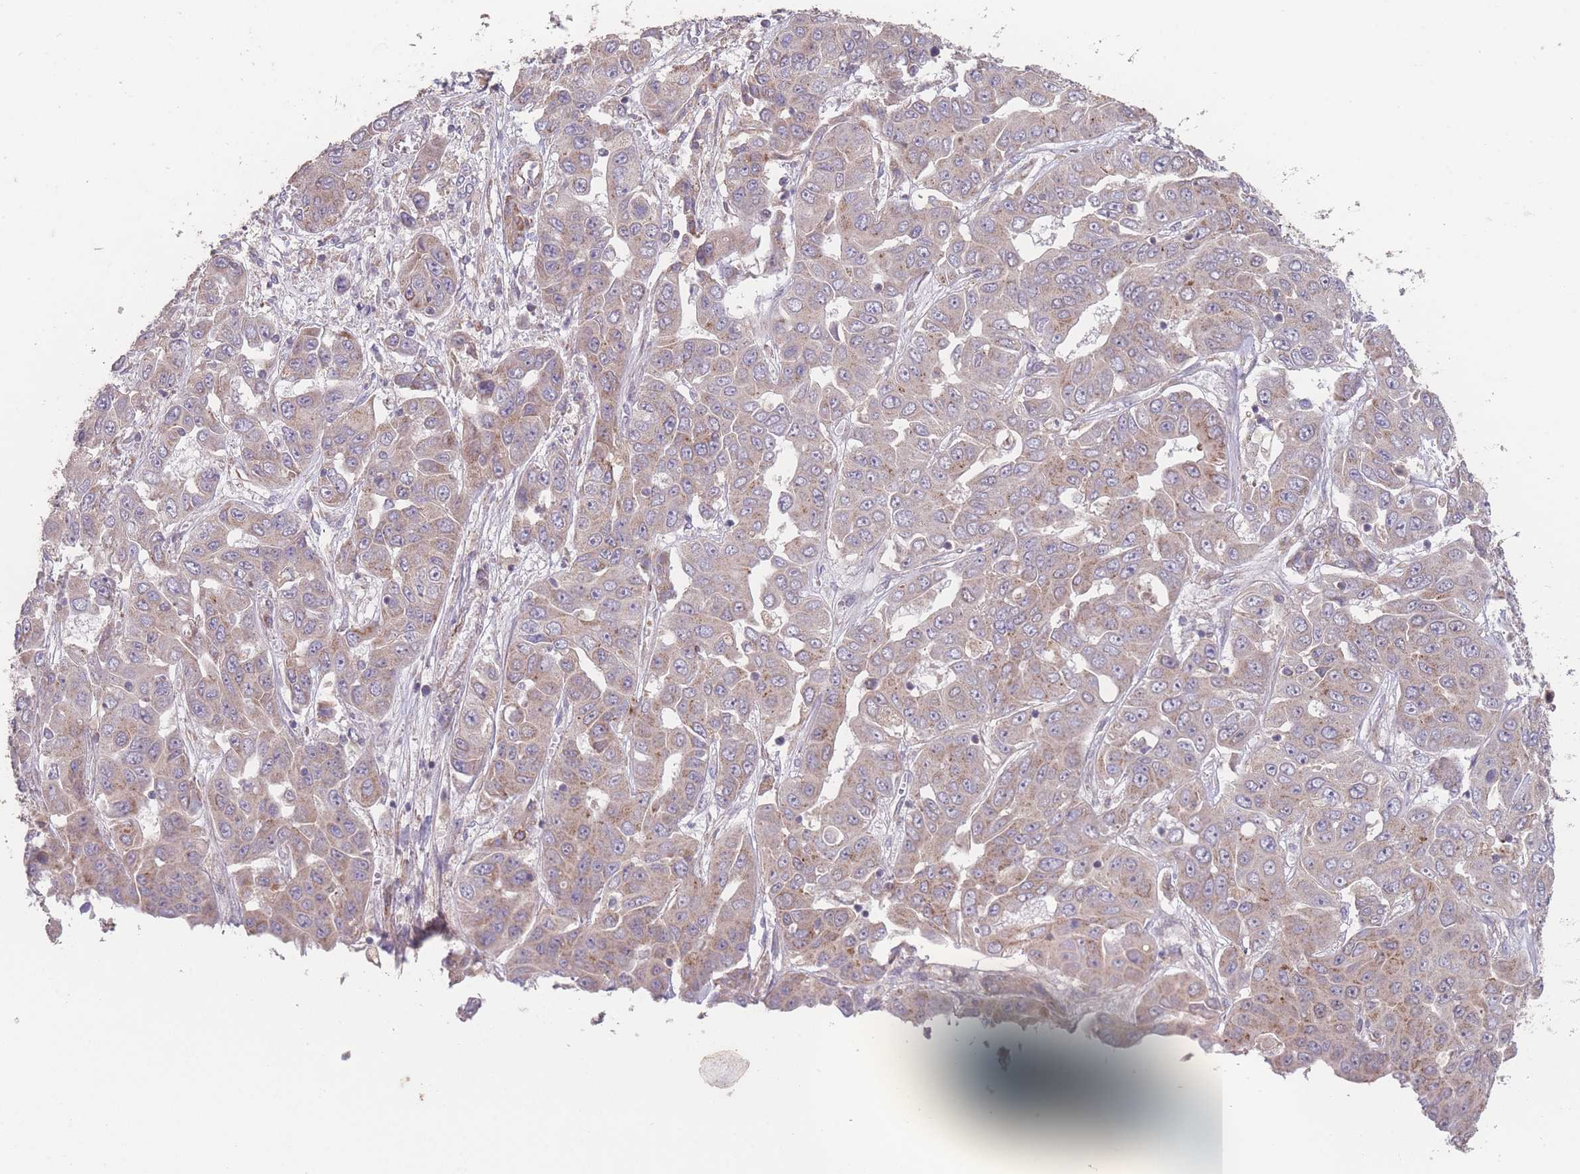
{"staining": {"intensity": "weak", "quantity": "25%-75%", "location": "cytoplasmic/membranous"}, "tissue": "liver cancer", "cell_type": "Tumor cells", "image_type": "cancer", "snomed": [{"axis": "morphology", "description": "Cholangiocarcinoma"}, {"axis": "topography", "description": "Liver"}], "caption": "Human liver cancer (cholangiocarcinoma) stained for a protein (brown) reveals weak cytoplasmic/membranous positive expression in about 25%-75% of tumor cells.", "gene": "PXMP4", "patient": {"sex": "female", "age": 52}}